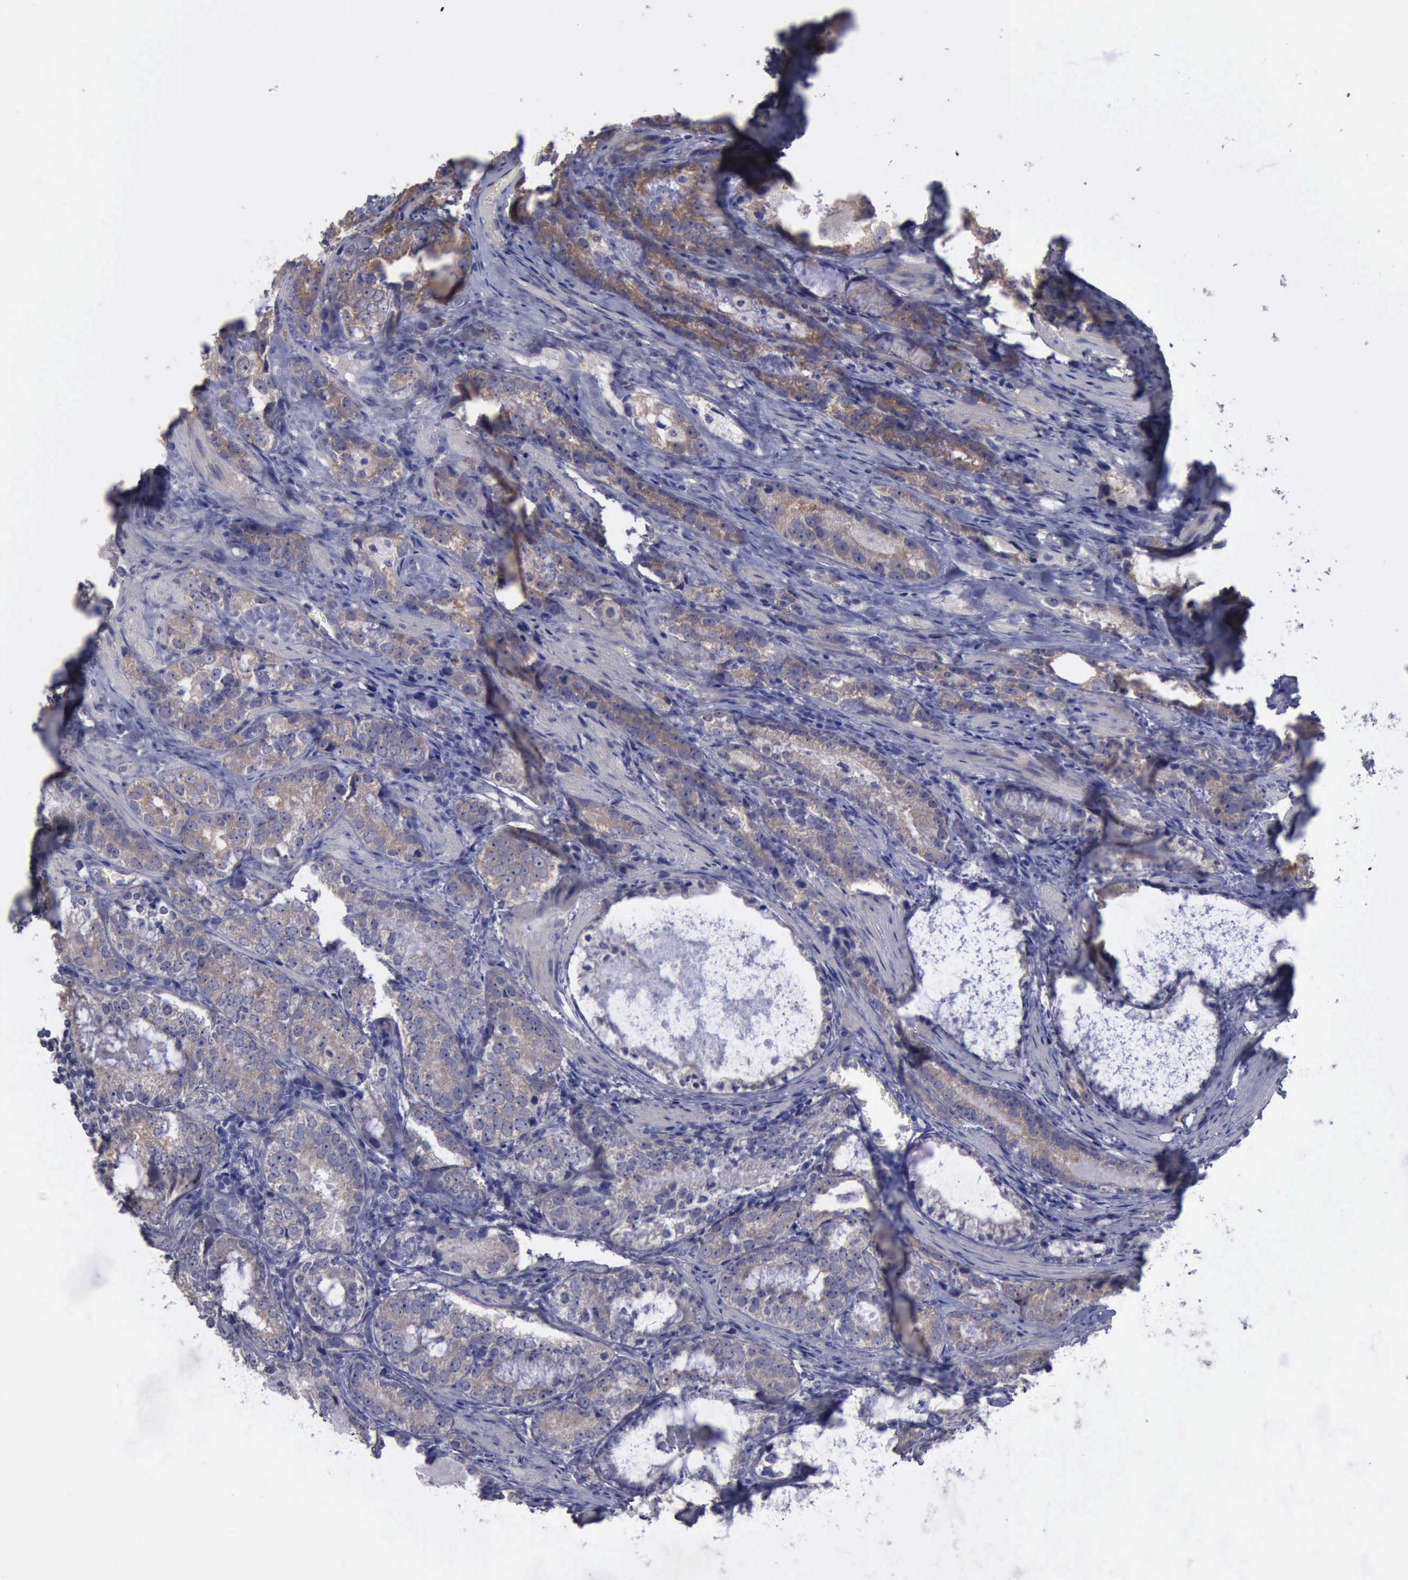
{"staining": {"intensity": "weak", "quantity": "<25%", "location": "cytoplasmic/membranous"}, "tissue": "prostate cancer", "cell_type": "Tumor cells", "image_type": "cancer", "snomed": [{"axis": "morphology", "description": "Adenocarcinoma, High grade"}, {"axis": "topography", "description": "Prostate"}], "caption": "Immunohistochemistry image of neoplastic tissue: prostate adenocarcinoma (high-grade) stained with DAB (3,3'-diaminobenzidine) displays no significant protein positivity in tumor cells.", "gene": "PHKA1", "patient": {"sex": "male", "age": 63}}